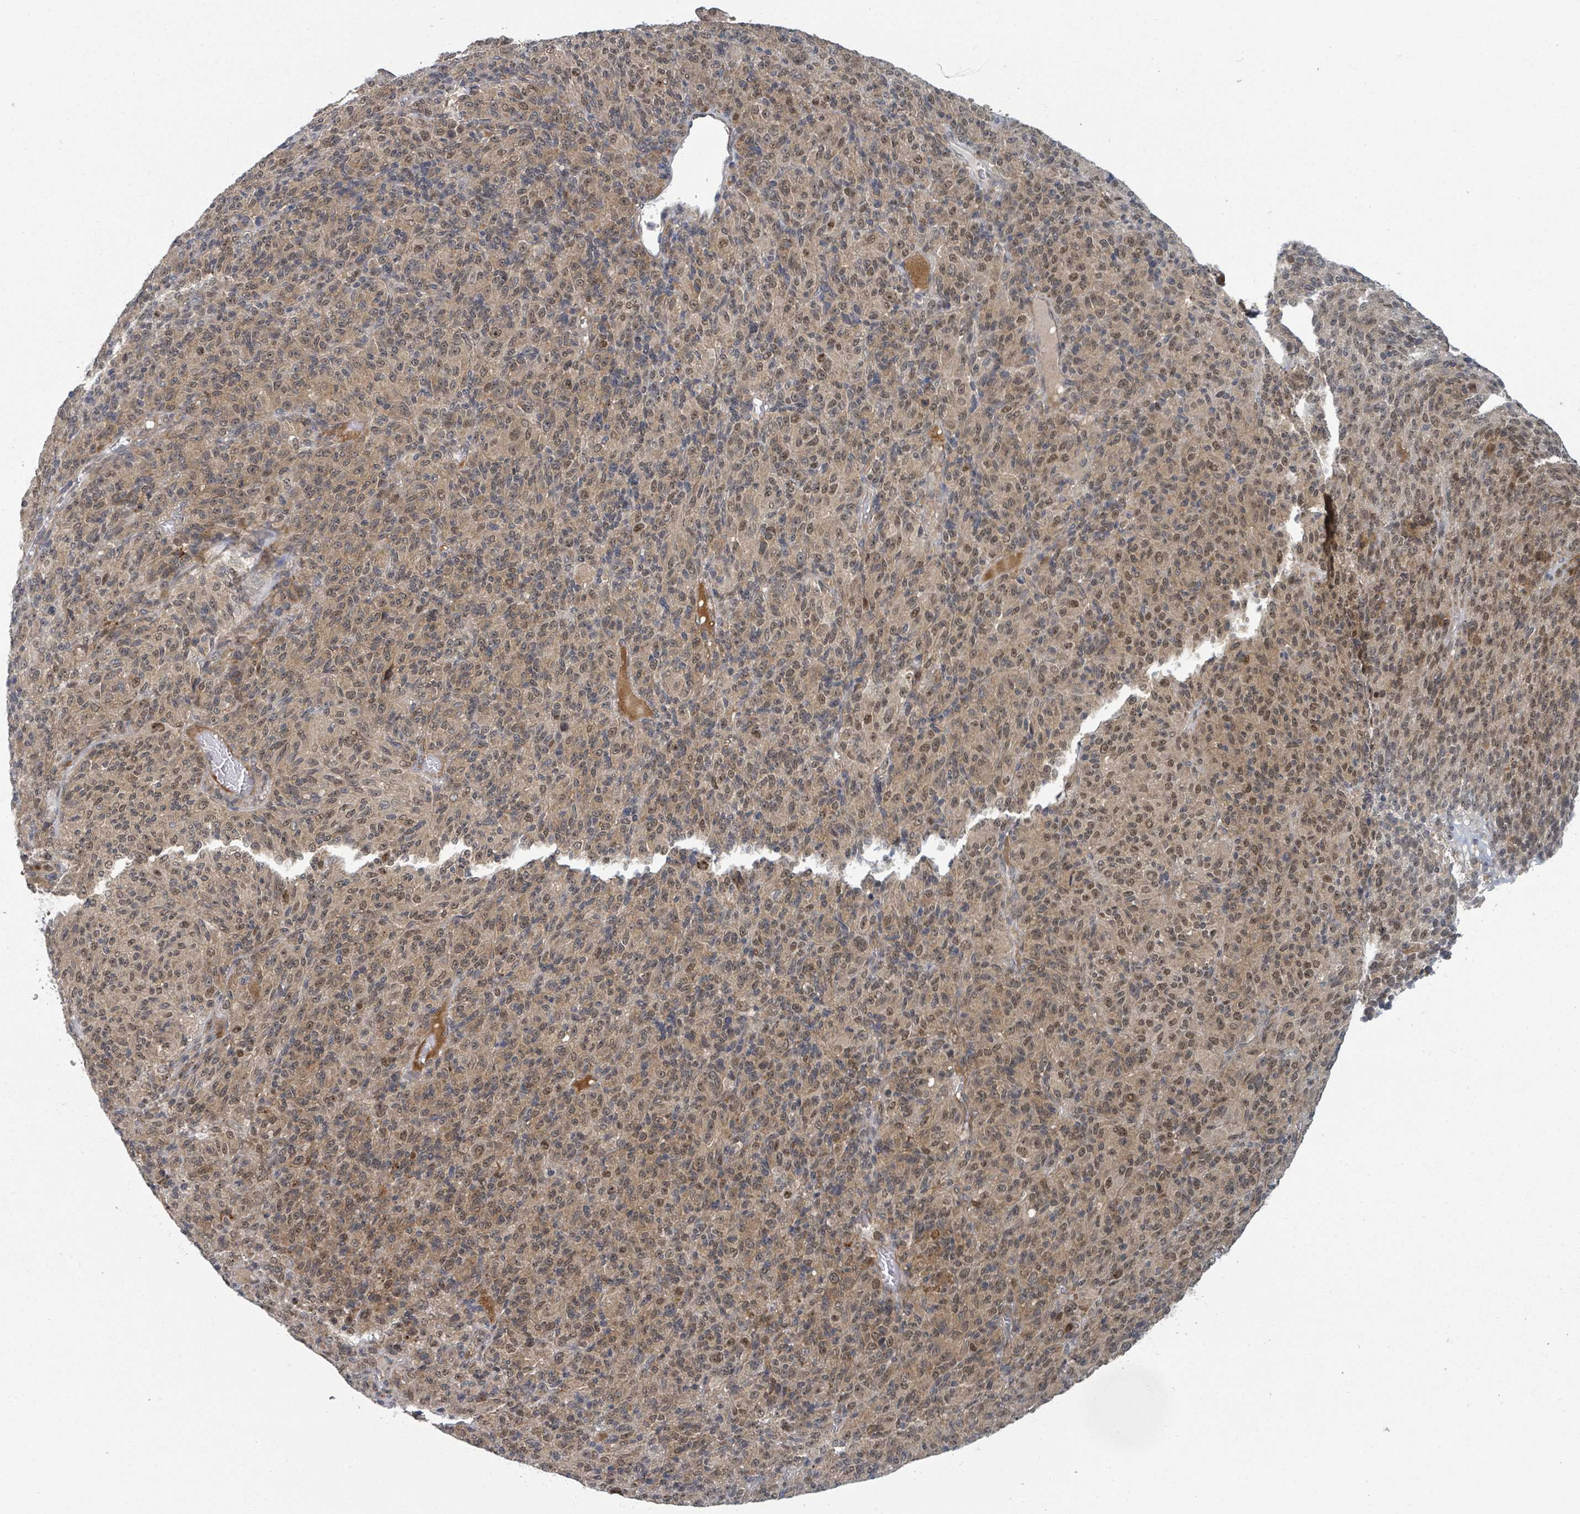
{"staining": {"intensity": "moderate", "quantity": ">75%", "location": "cytoplasmic/membranous,nuclear"}, "tissue": "melanoma", "cell_type": "Tumor cells", "image_type": "cancer", "snomed": [{"axis": "morphology", "description": "Malignant melanoma, Metastatic site"}, {"axis": "topography", "description": "Brain"}], "caption": "The micrograph demonstrates staining of malignant melanoma (metastatic site), revealing moderate cytoplasmic/membranous and nuclear protein expression (brown color) within tumor cells.", "gene": "GTF3C1", "patient": {"sex": "female", "age": 56}}